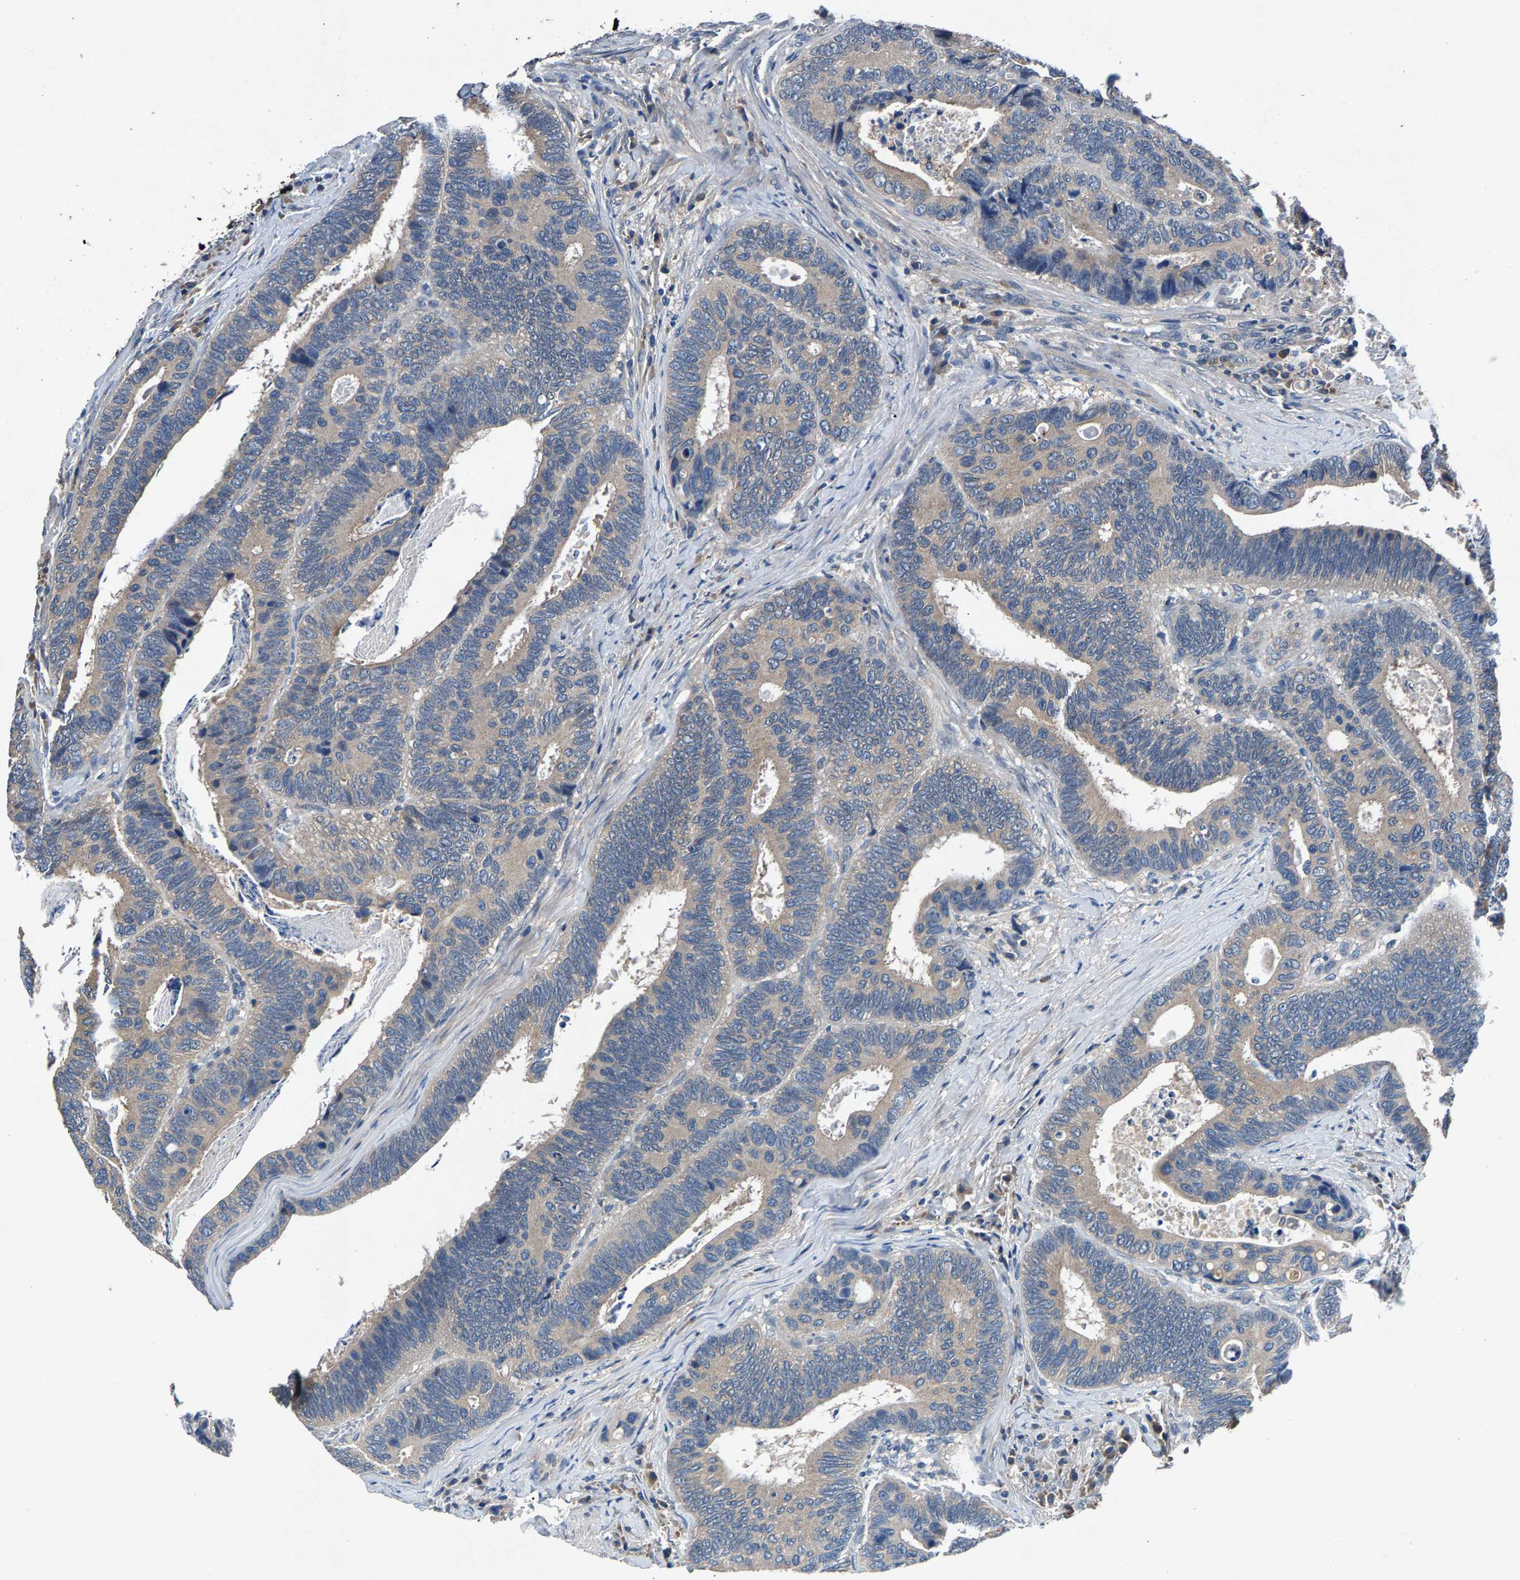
{"staining": {"intensity": "weak", "quantity": "<25%", "location": "cytoplasmic/membranous"}, "tissue": "colorectal cancer", "cell_type": "Tumor cells", "image_type": "cancer", "snomed": [{"axis": "morphology", "description": "Inflammation, NOS"}, {"axis": "morphology", "description": "Adenocarcinoma, NOS"}, {"axis": "topography", "description": "Colon"}], "caption": "The IHC image has no significant expression in tumor cells of colorectal cancer tissue.", "gene": "PRXL2C", "patient": {"sex": "male", "age": 72}}